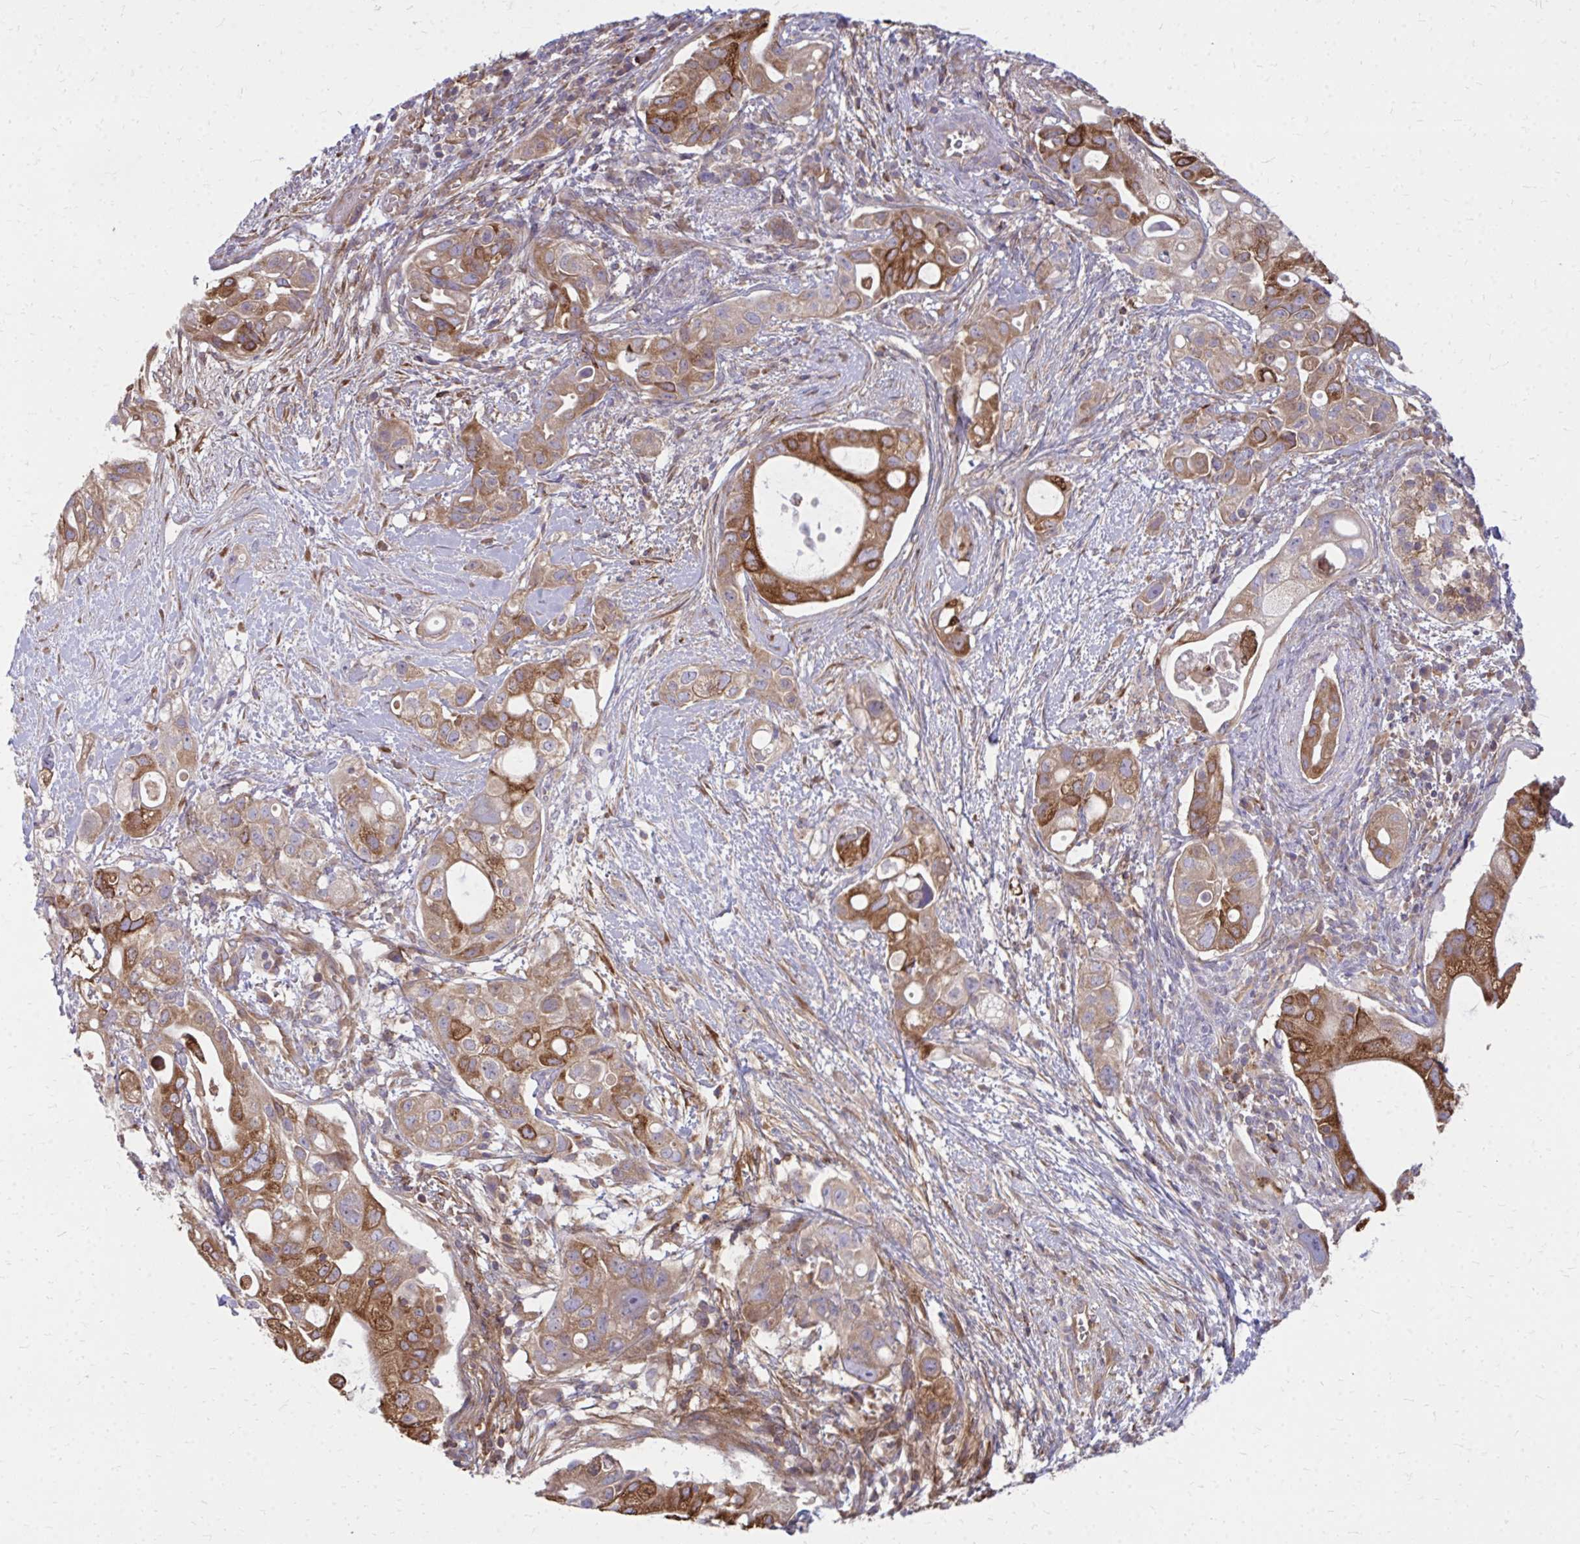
{"staining": {"intensity": "moderate", "quantity": ">75%", "location": "cytoplasmic/membranous"}, "tissue": "pancreatic cancer", "cell_type": "Tumor cells", "image_type": "cancer", "snomed": [{"axis": "morphology", "description": "Adenocarcinoma, NOS"}, {"axis": "topography", "description": "Pancreas"}], "caption": "Pancreatic cancer (adenocarcinoma) stained with a protein marker displays moderate staining in tumor cells.", "gene": "ASAP1", "patient": {"sex": "female", "age": 72}}